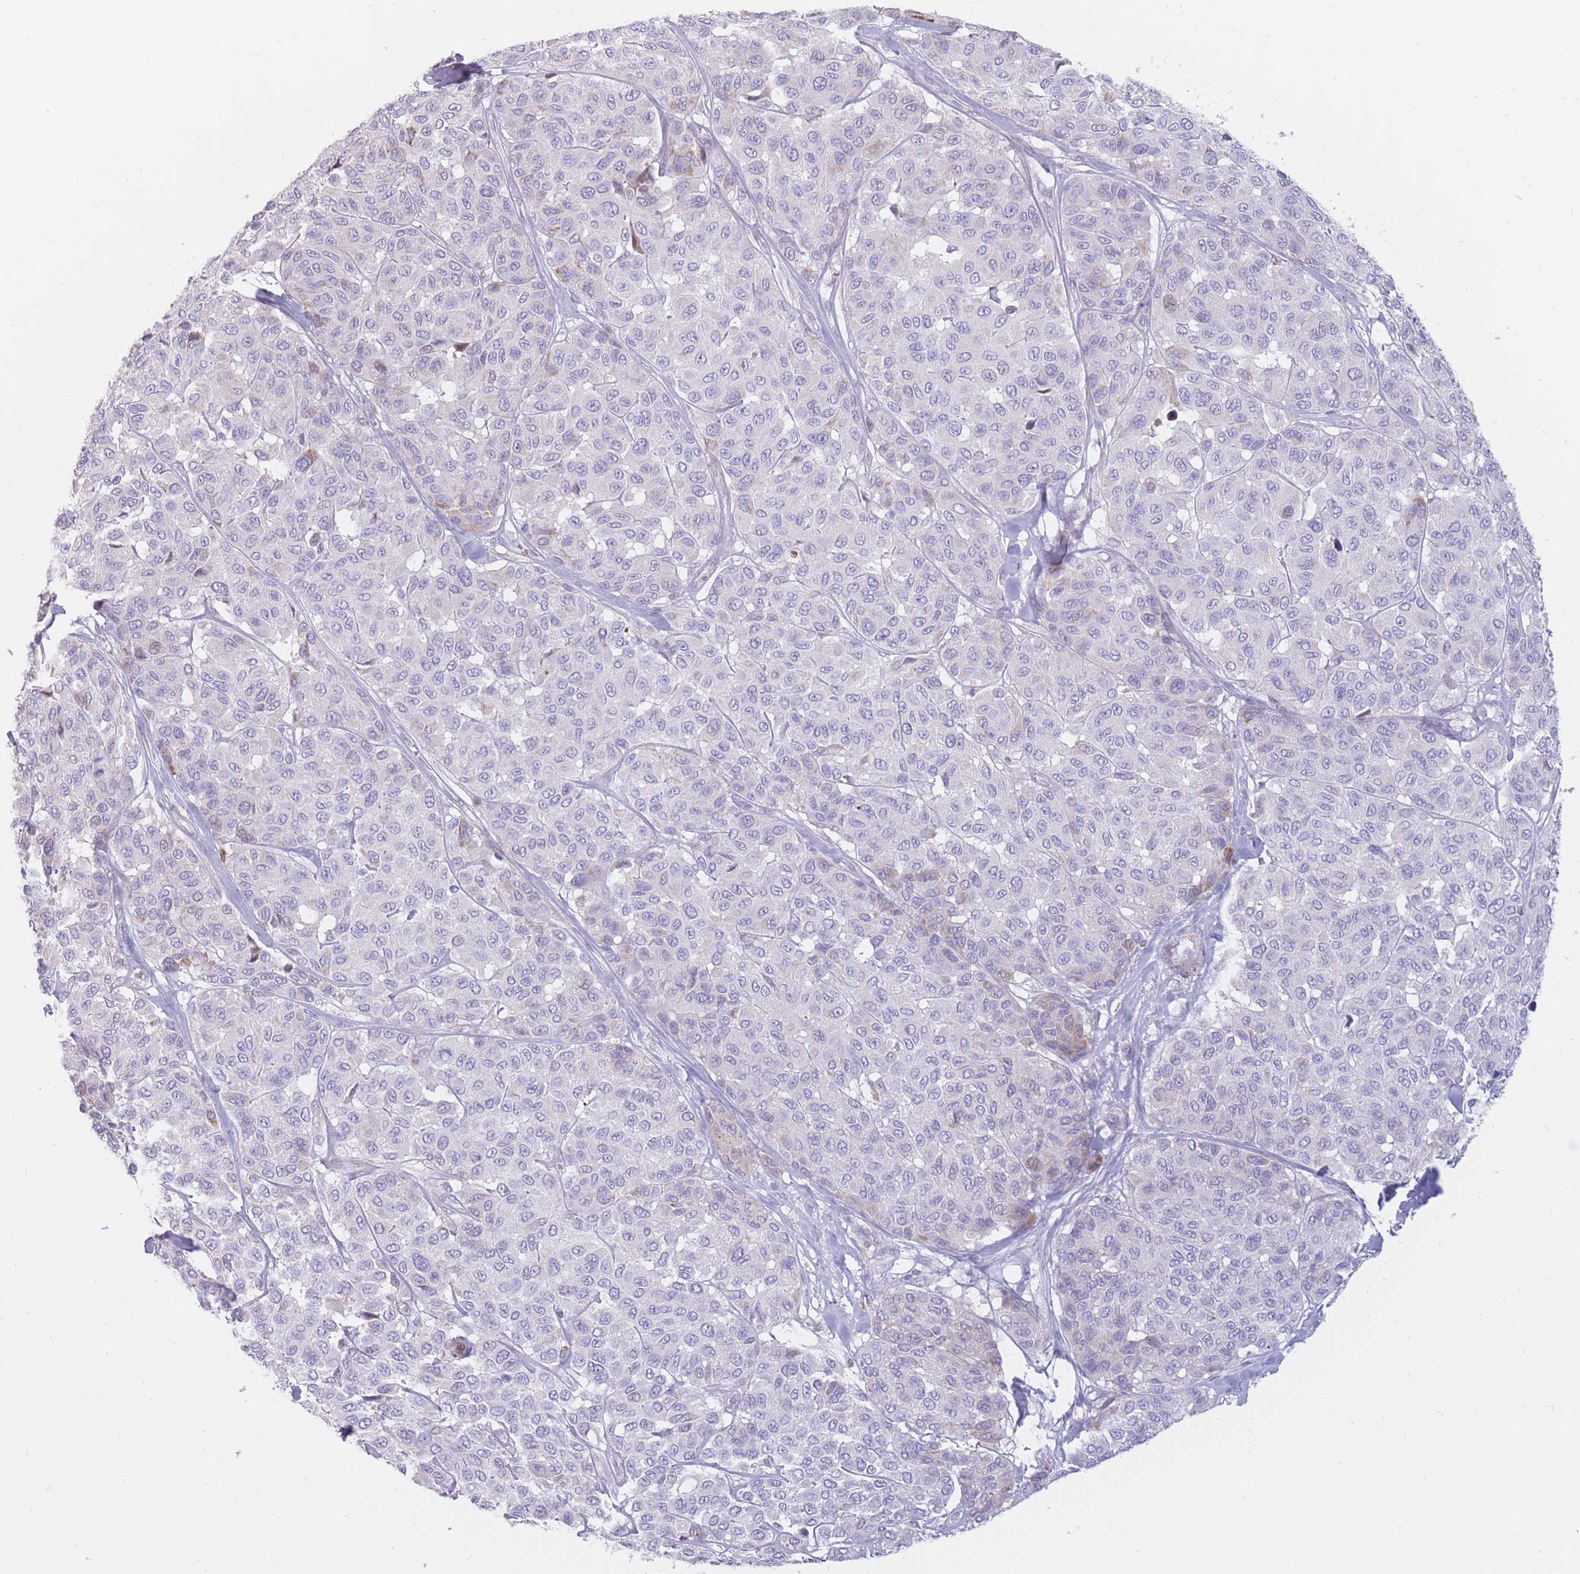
{"staining": {"intensity": "negative", "quantity": "none", "location": "none"}, "tissue": "melanoma", "cell_type": "Tumor cells", "image_type": "cancer", "snomed": [{"axis": "morphology", "description": "Malignant melanoma, NOS"}, {"axis": "topography", "description": "Skin"}], "caption": "This micrograph is of melanoma stained with immunohistochemistry (IHC) to label a protein in brown with the nuclei are counter-stained blue. There is no positivity in tumor cells. The staining is performed using DAB (3,3'-diaminobenzidine) brown chromogen with nuclei counter-stained in using hematoxylin.", "gene": "PTGDR", "patient": {"sex": "female", "age": 66}}